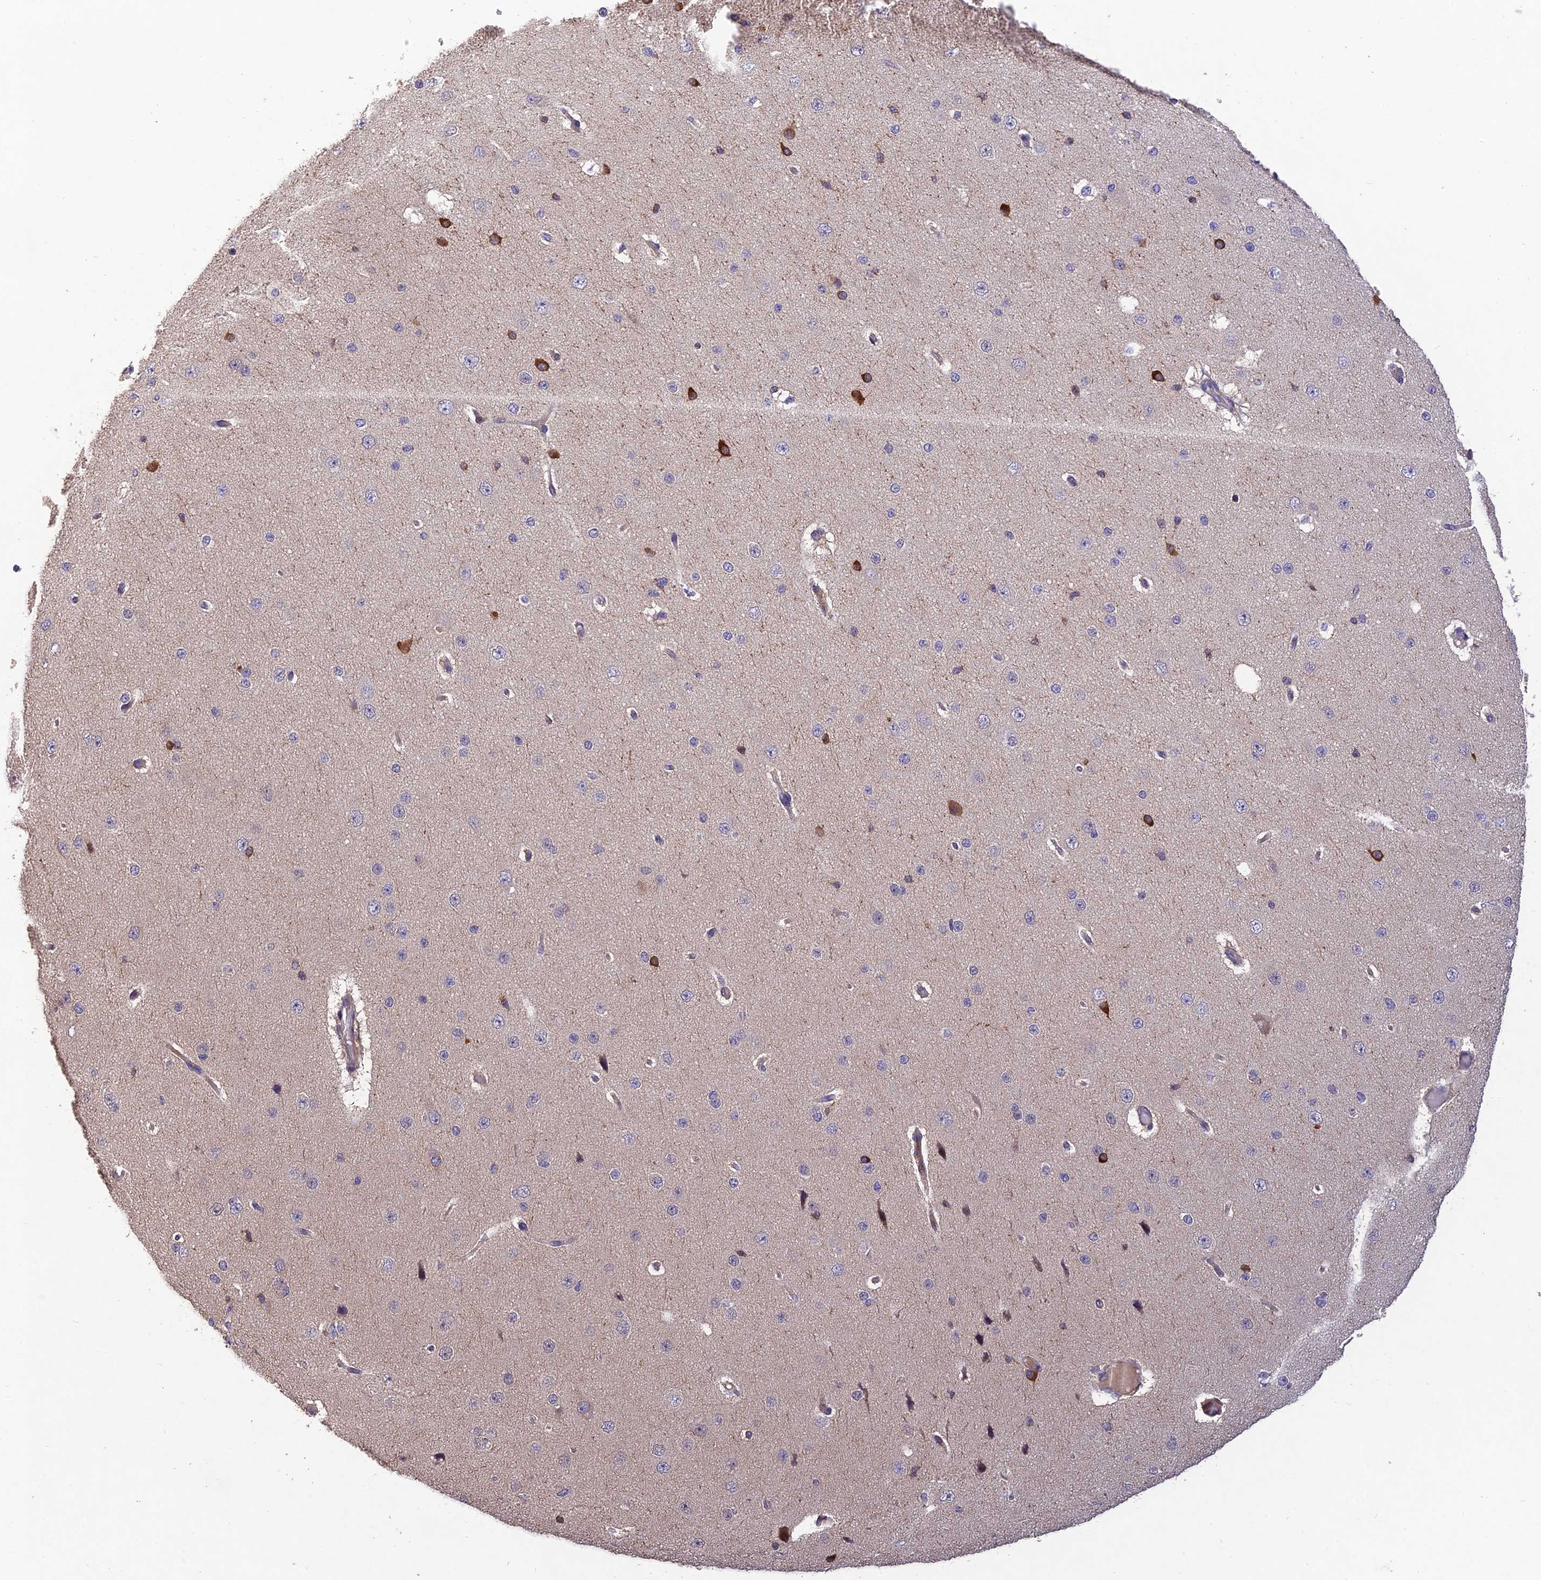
{"staining": {"intensity": "negative", "quantity": "none", "location": "none"}, "tissue": "cerebral cortex", "cell_type": "Endothelial cells", "image_type": "normal", "snomed": [{"axis": "morphology", "description": "Normal tissue, NOS"}, {"axis": "morphology", "description": "Developmental malformation"}, {"axis": "topography", "description": "Cerebral cortex"}], "caption": "IHC micrograph of benign cerebral cortex stained for a protein (brown), which demonstrates no positivity in endothelial cells. The staining is performed using DAB (3,3'-diaminobenzidine) brown chromogen with nuclei counter-stained in using hematoxylin.", "gene": "DENND5B", "patient": {"sex": "female", "age": 30}}